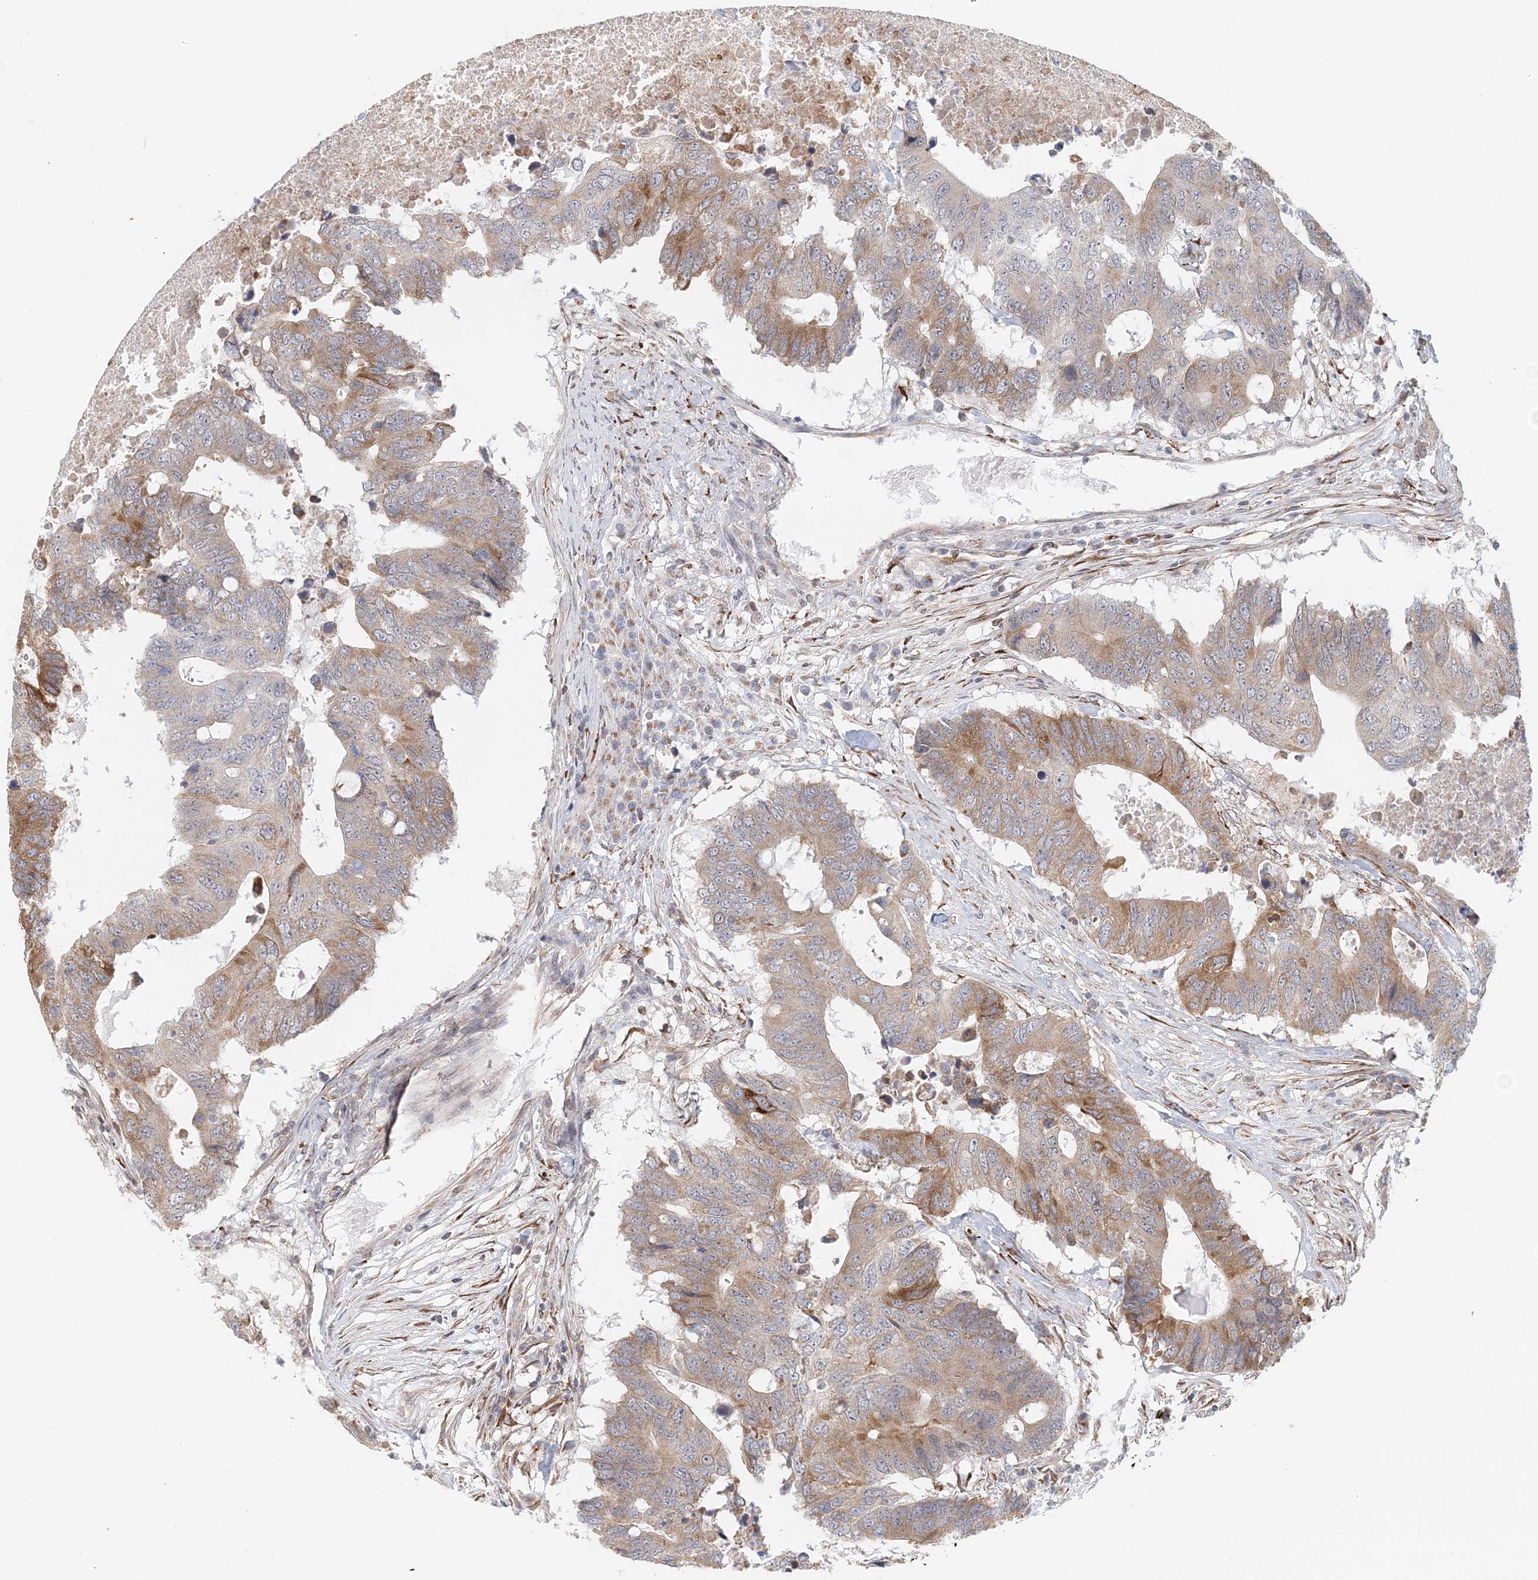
{"staining": {"intensity": "moderate", "quantity": ">75%", "location": "cytoplasmic/membranous"}, "tissue": "colorectal cancer", "cell_type": "Tumor cells", "image_type": "cancer", "snomed": [{"axis": "morphology", "description": "Adenocarcinoma, NOS"}, {"axis": "topography", "description": "Colon"}], "caption": "Tumor cells demonstrate medium levels of moderate cytoplasmic/membranous positivity in approximately >75% of cells in human adenocarcinoma (colorectal).", "gene": "PCYOX1L", "patient": {"sex": "male", "age": 71}}